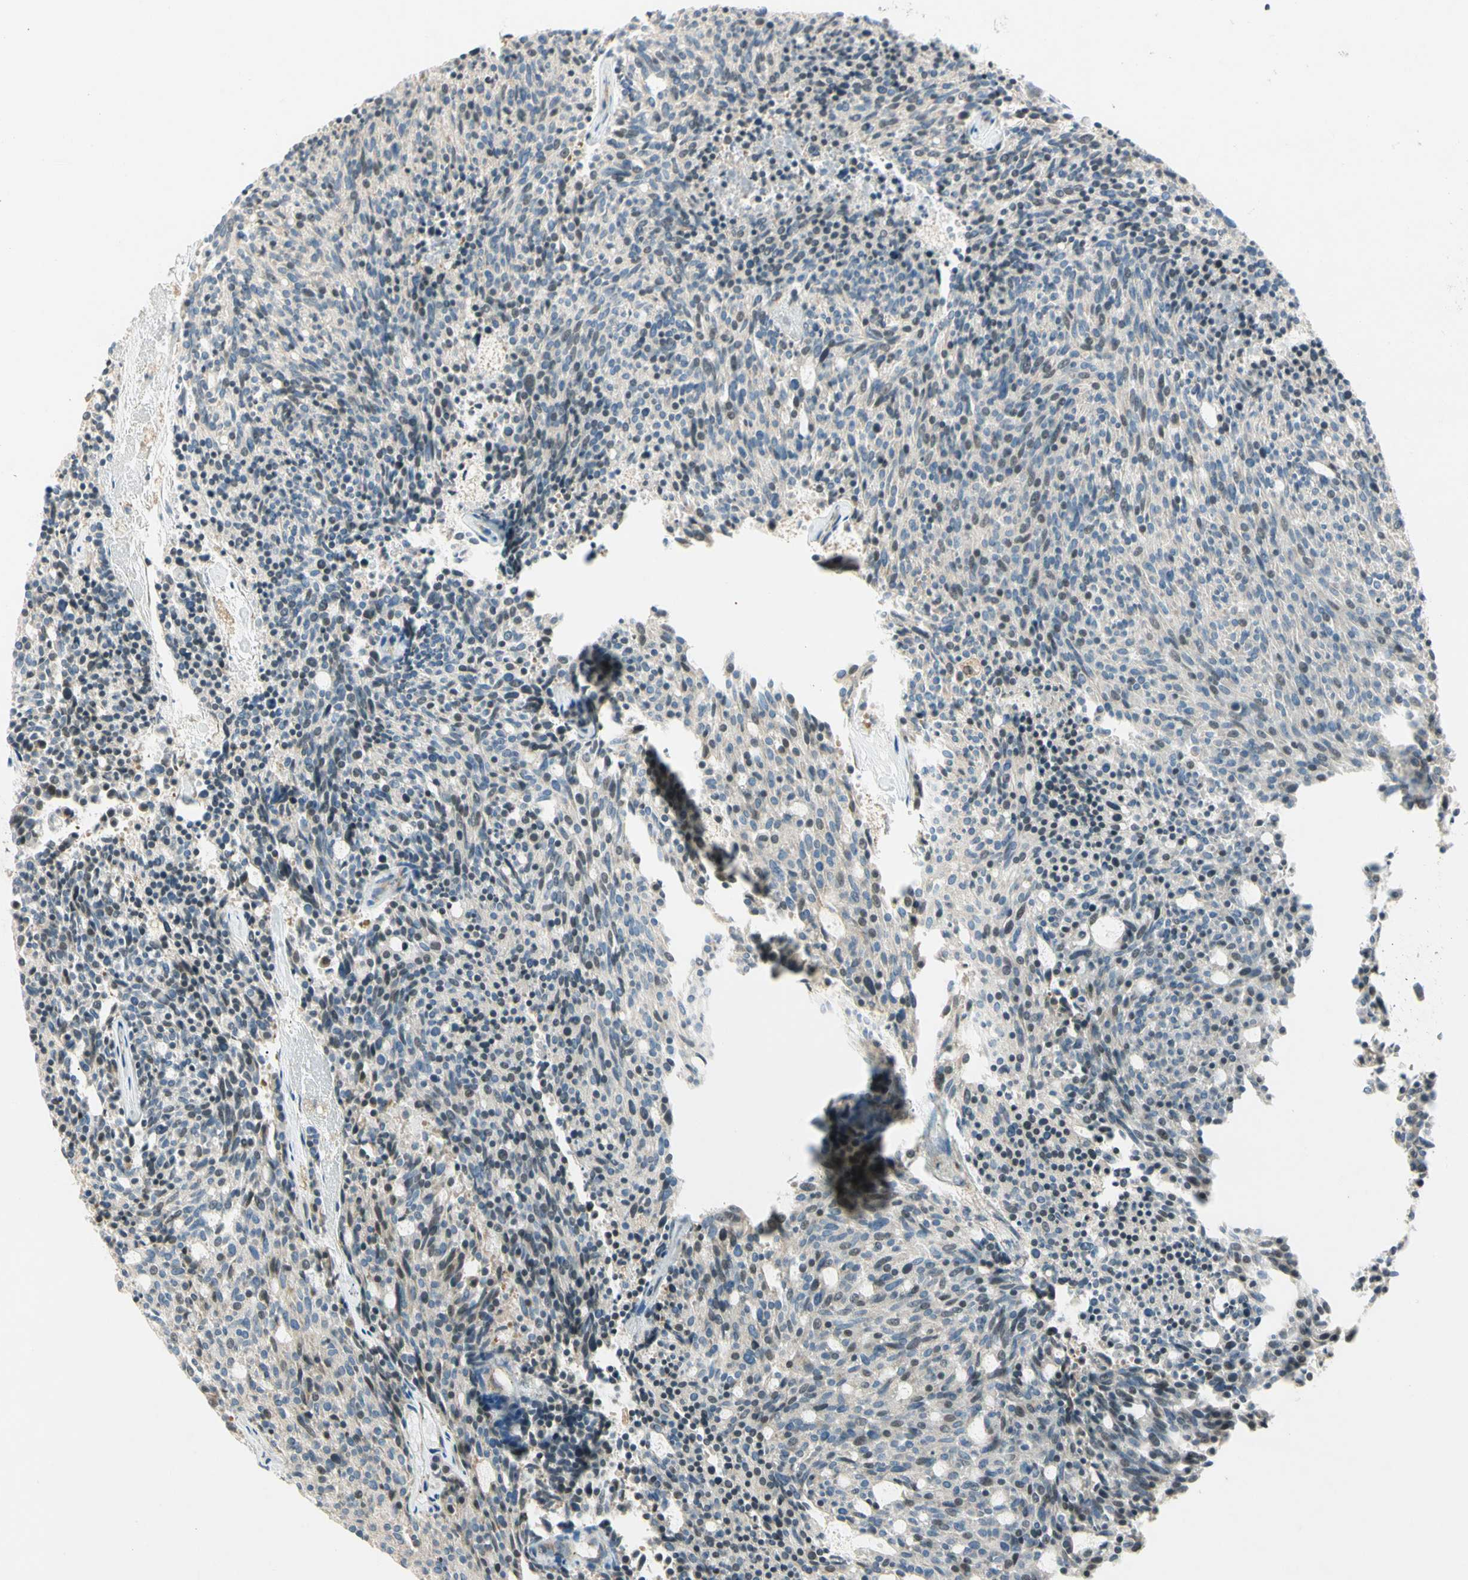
{"staining": {"intensity": "weak", "quantity": "25%-75%", "location": "cytoplasmic/membranous,nuclear"}, "tissue": "carcinoid", "cell_type": "Tumor cells", "image_type": "cancer", "snomed": [{"axis": "morphology", "description": "Carcinoid, malignant, NOS"}, {"axis": "topography", "description": "Pancreas"}], "caption": "IHC histopathology image of carcinoid stained for a protein (brown), which shows low levels of weak cytoplasmic/membranous and nuclear staining in about 25%-75% of tumor cells.", "gene": "CDH6", "patient": {"sex": "female", "age": 54}}